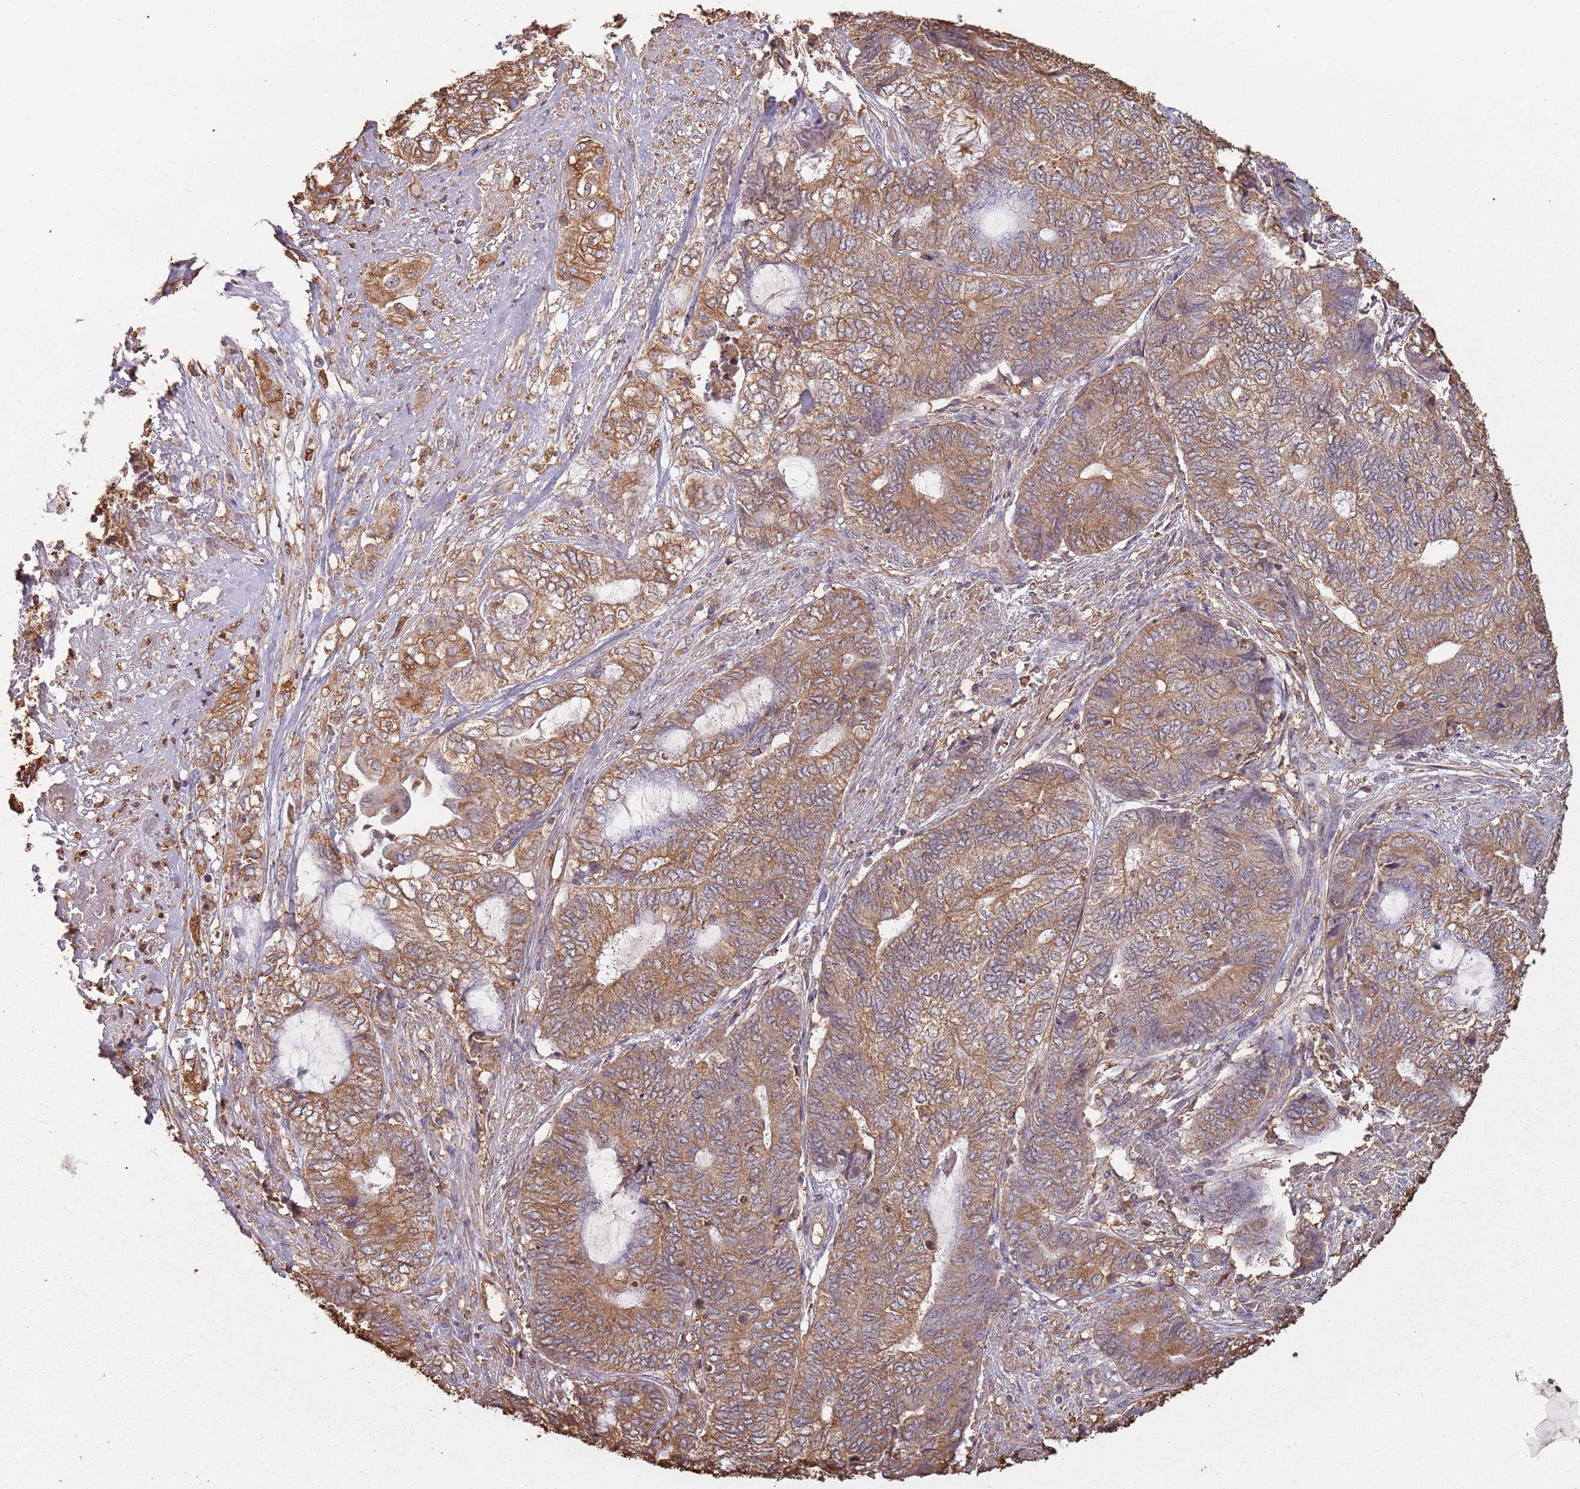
{"staining": {"intensity": "moderate", "quantity": ">75%", "location": "cytoplasmic/membranous"}, "tissue": "endometrial cancer", "cell_type": "Tumor cells", "image_type": "cancer", "snomed": [{"axis": "morphology", "description": "Adenocarcinoma, NOS"}, {"axis": "topography", "description": "Uterus"}, {"axis": "topography", "description": "Endometrium"}], "caption": "Protein staining of endometrial cancer (adenocarcinoma) tissue demonstrates moderate cytoplasmic/membranous staining in about >75% of tumor cells. The staining was performed using DAB, with brown indicating positive protein expression. Nuclei are stained blue with hematoxylin.", "gene": "ATOSB", "patient": {"sex": "female", "age": 70}}